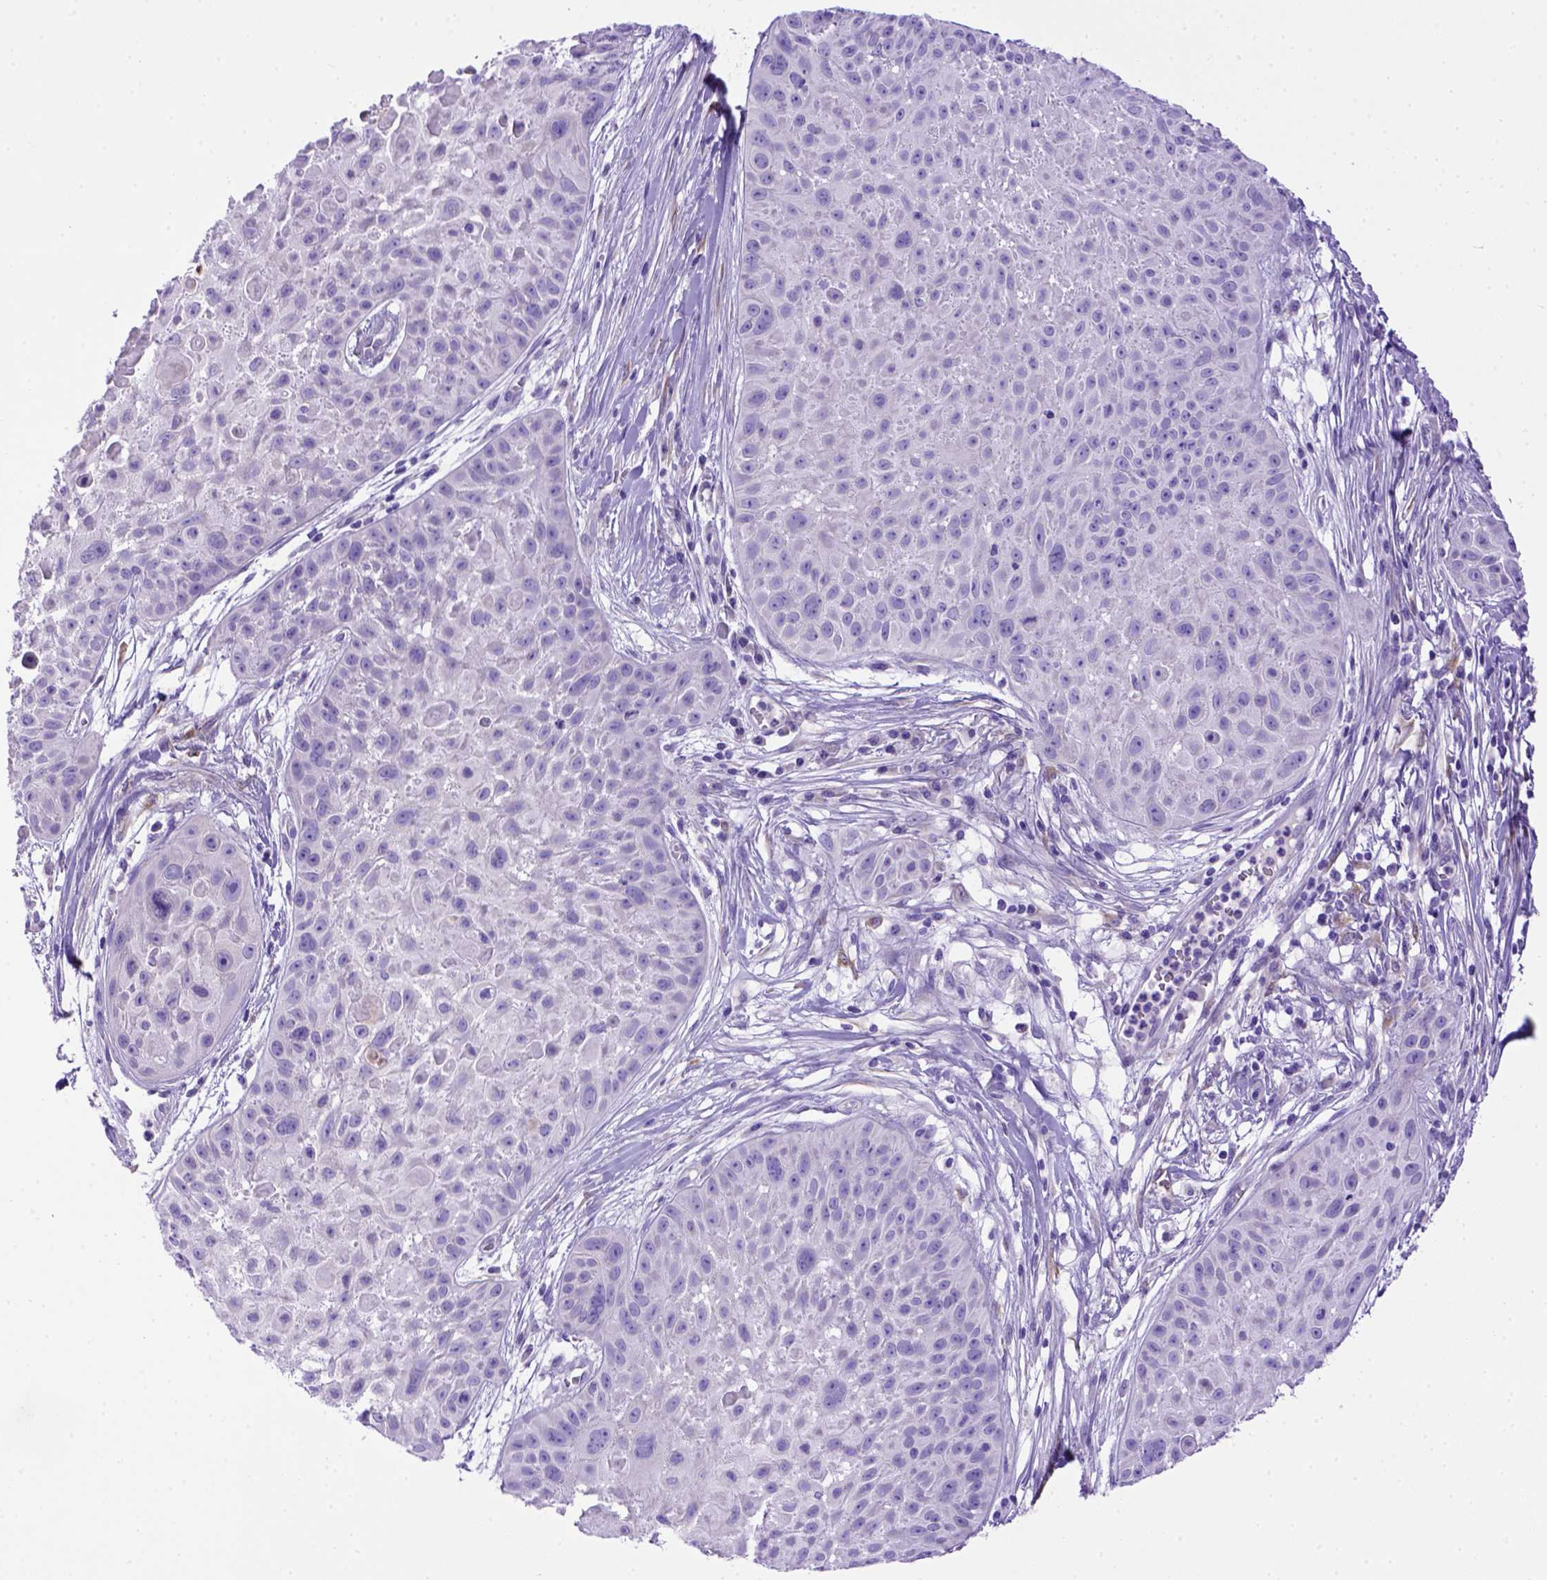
{"staining": {"intensity": "negative", "quantity": "none", "location": "none"}, "tissue": "skin cancer", "cell_type": "Tumor cells", "image_type": "cancer", "snomed": [{"axis": "morphology", "description": "Squamous cell carcinoma, NOS"}, {"axis": "topography", "description": "Skin"}, {"axis": "topography", "description": "Anal"}], "caption": "A photomicrograph of human skin squamous cell carcinoma is negative for staining in tumor cells.", "gene": "PTGES", "patient": {"sex": "female", "age": 75}}